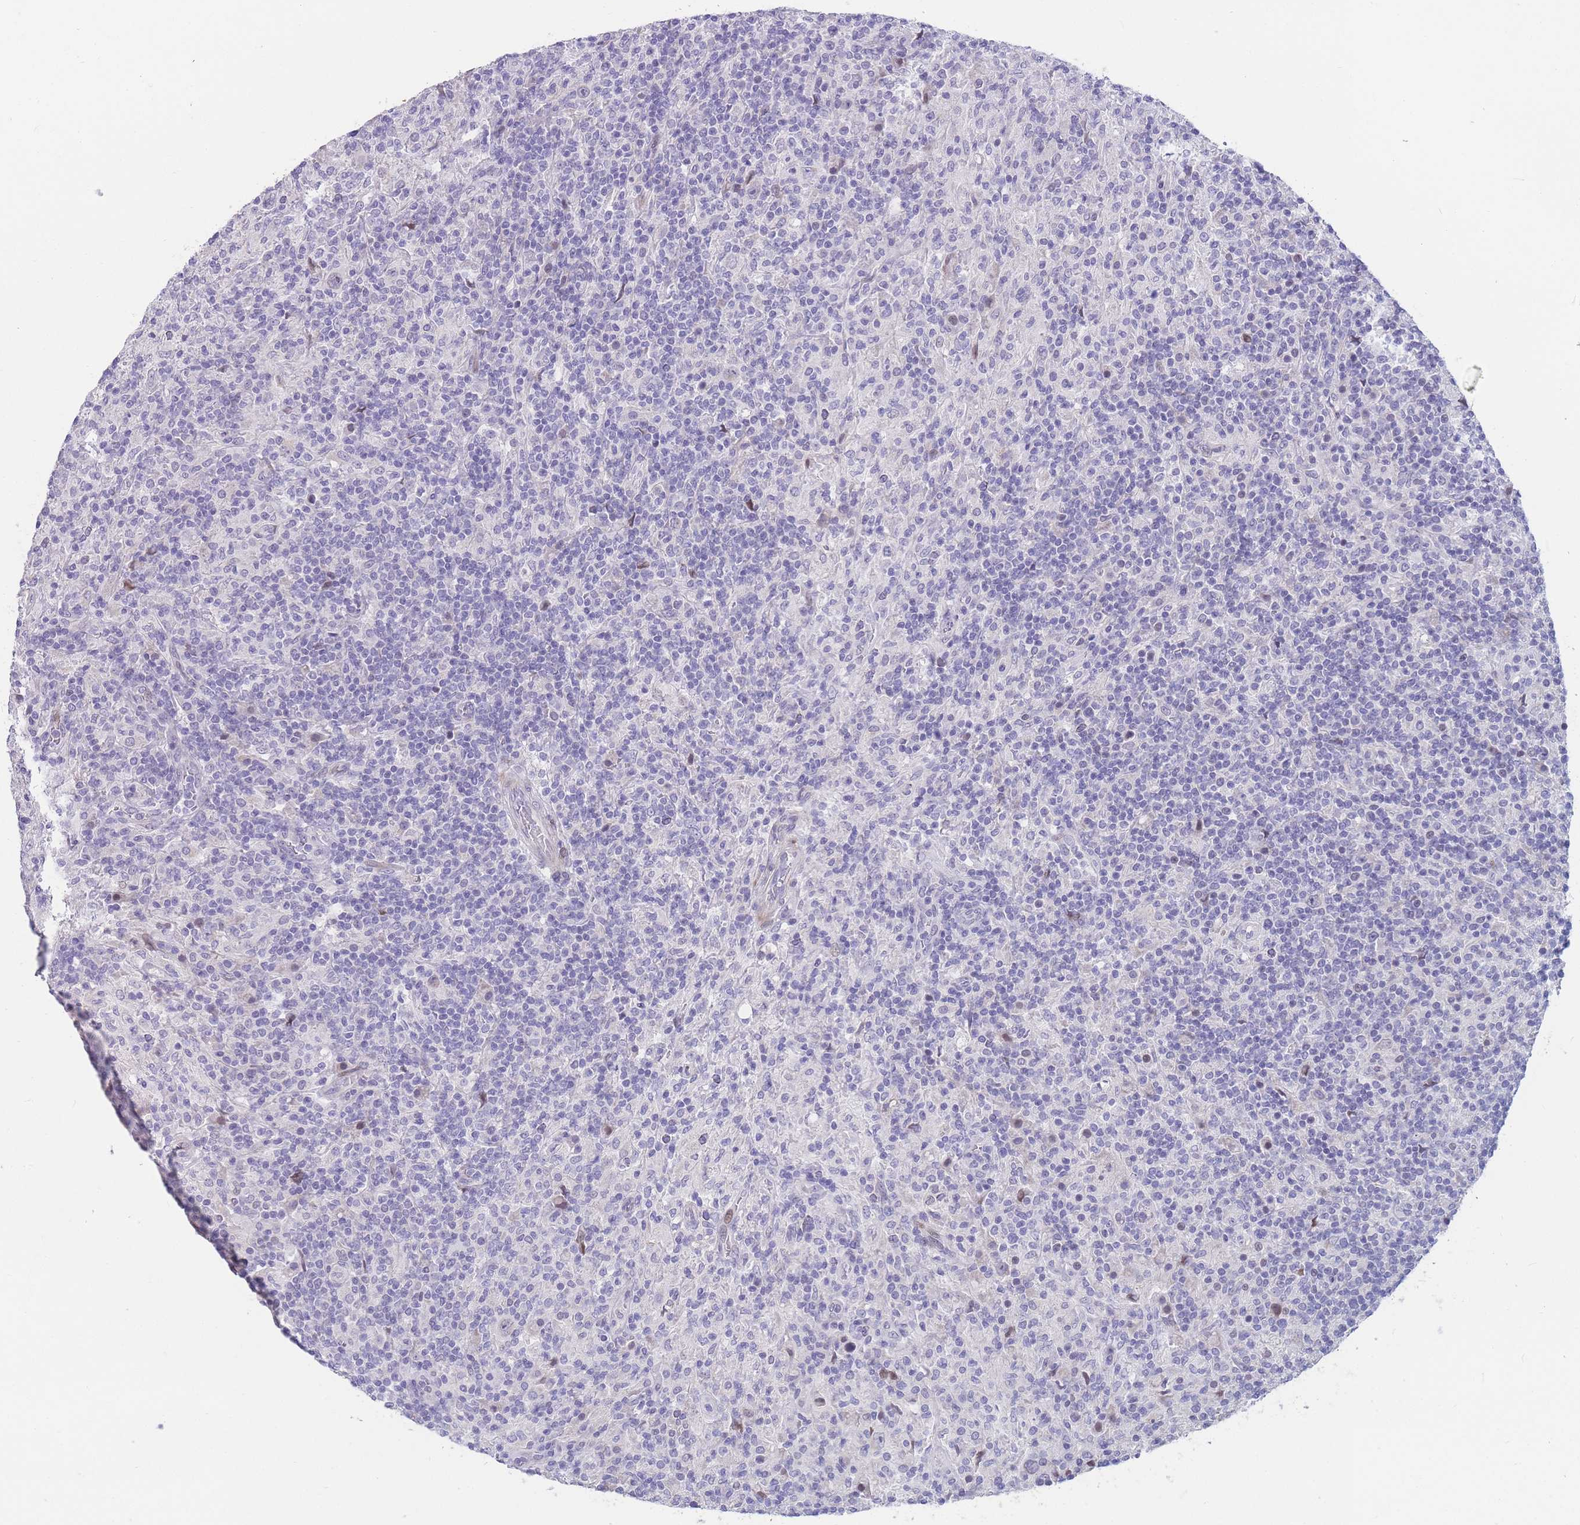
{"staining": {"intensity": "negative", "quantity": "none", "location": "none"}, "tissue": "lymphoma", "cell_type": "Tumor cells", "image_type": "cancer", "snomed": [{"axis": "morphology", "description": "Hodgkin's disease, NOS"}, {"axis": "topography", "description": "Lymph node"}], "caption": "Immunohistochemical staining of Hodgkin's disease demonstrates no significant expression in tumor cells.", "gene": "SHCBP1", "patient": {"sex": "male", "age": 70}}